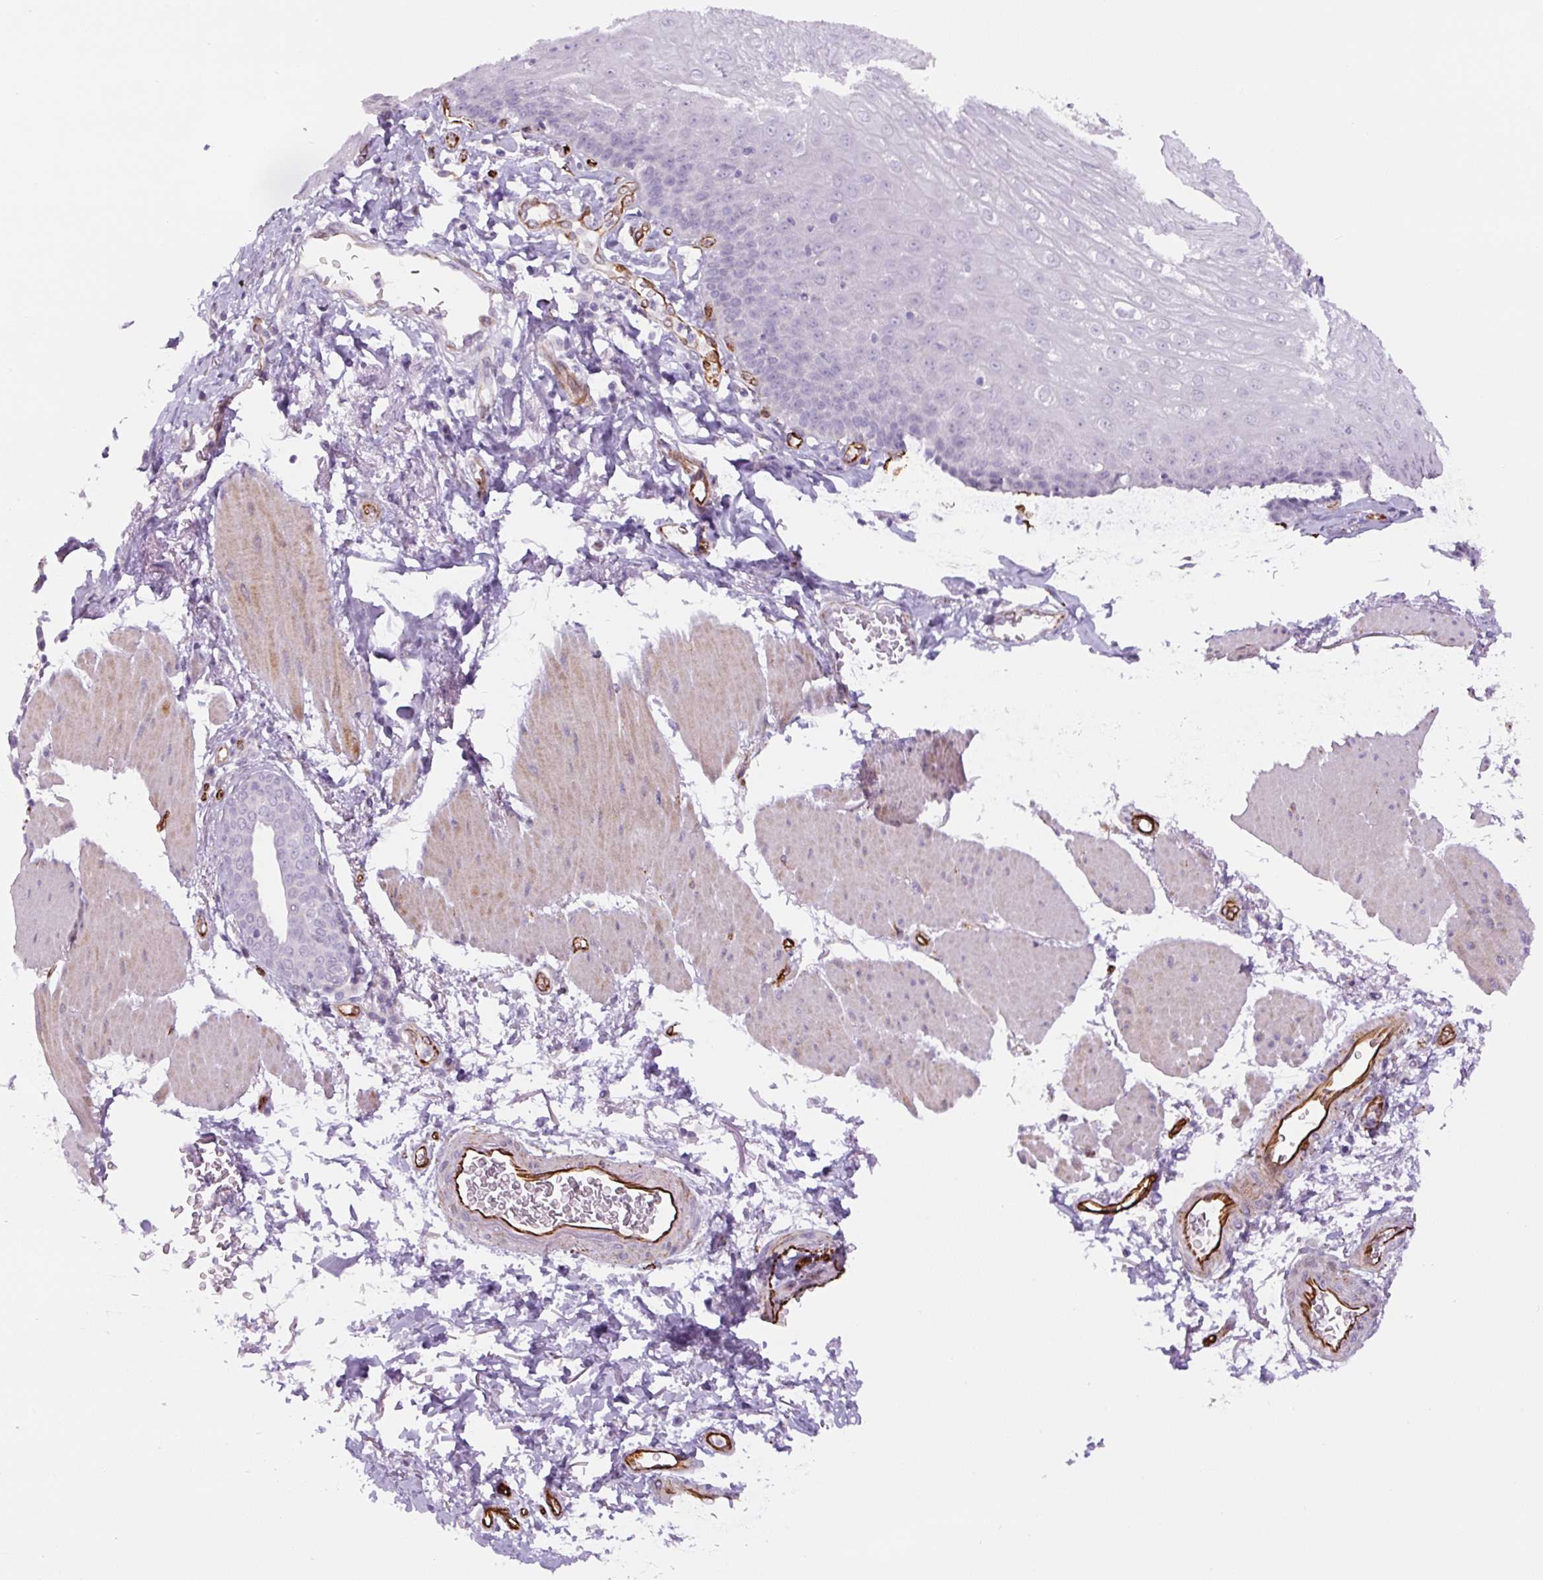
{"staining": {"intensity": "negative", "quantity": "none", "location": "none"}, "tissue": "esophagus", "cell_type": "Squamous epithelial cells", "image_type": "normal", "snomed": [{"axis": "morphology", "description": "Normal tissue, NOS"}, {"axis": "topography", "description": "Esophagus"}], "caption": "Squamous epithelial cells are negative for protein expression in unremarkable human esophagus. (Stains: DAB immunohistochemistry (IHC) with hematoxylin counter stain, Microscopy: brightfield microscopy at high magnification).", "gene": "NES", "patient": {"sex": "female", "age": 81}}